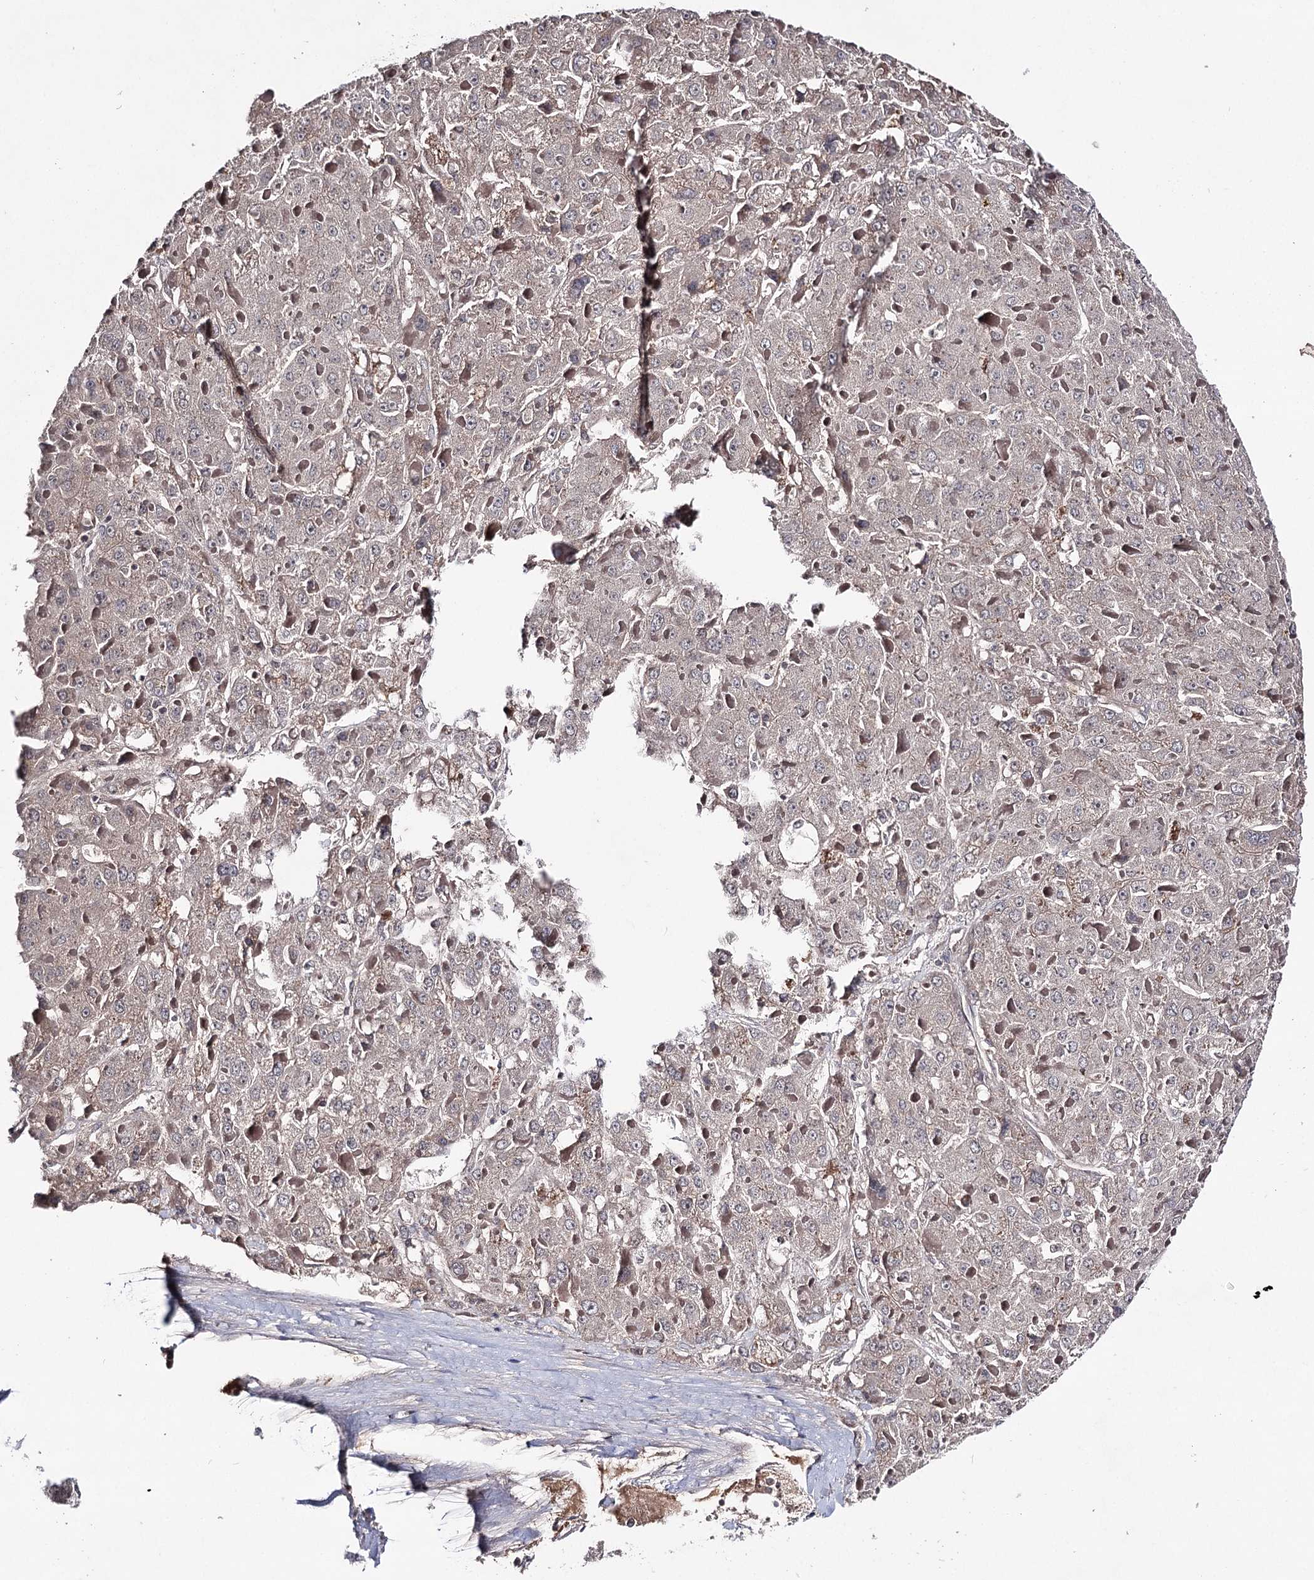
{"staining": {"intensity": "weak", "quantity": "<25%", "location": "cytoplasmic/membranous"}, "tissue": "liver cancer", "cell_type": "Tumor cells", "image_type": "cancer", "snomed": [{"axis": "morphology", "description": "Carcinoma, Hepatocellular, NOS"}, {"axis": "topography", "description": "Liver"}], "caption": "Human liver cancer (hepatocellular carcinoma) stained for a protein using immunohistochemistry reveals no expression in tumor cells.", "gene": "SYNGR3", "patient": {"sex": "female", "age": 73}}